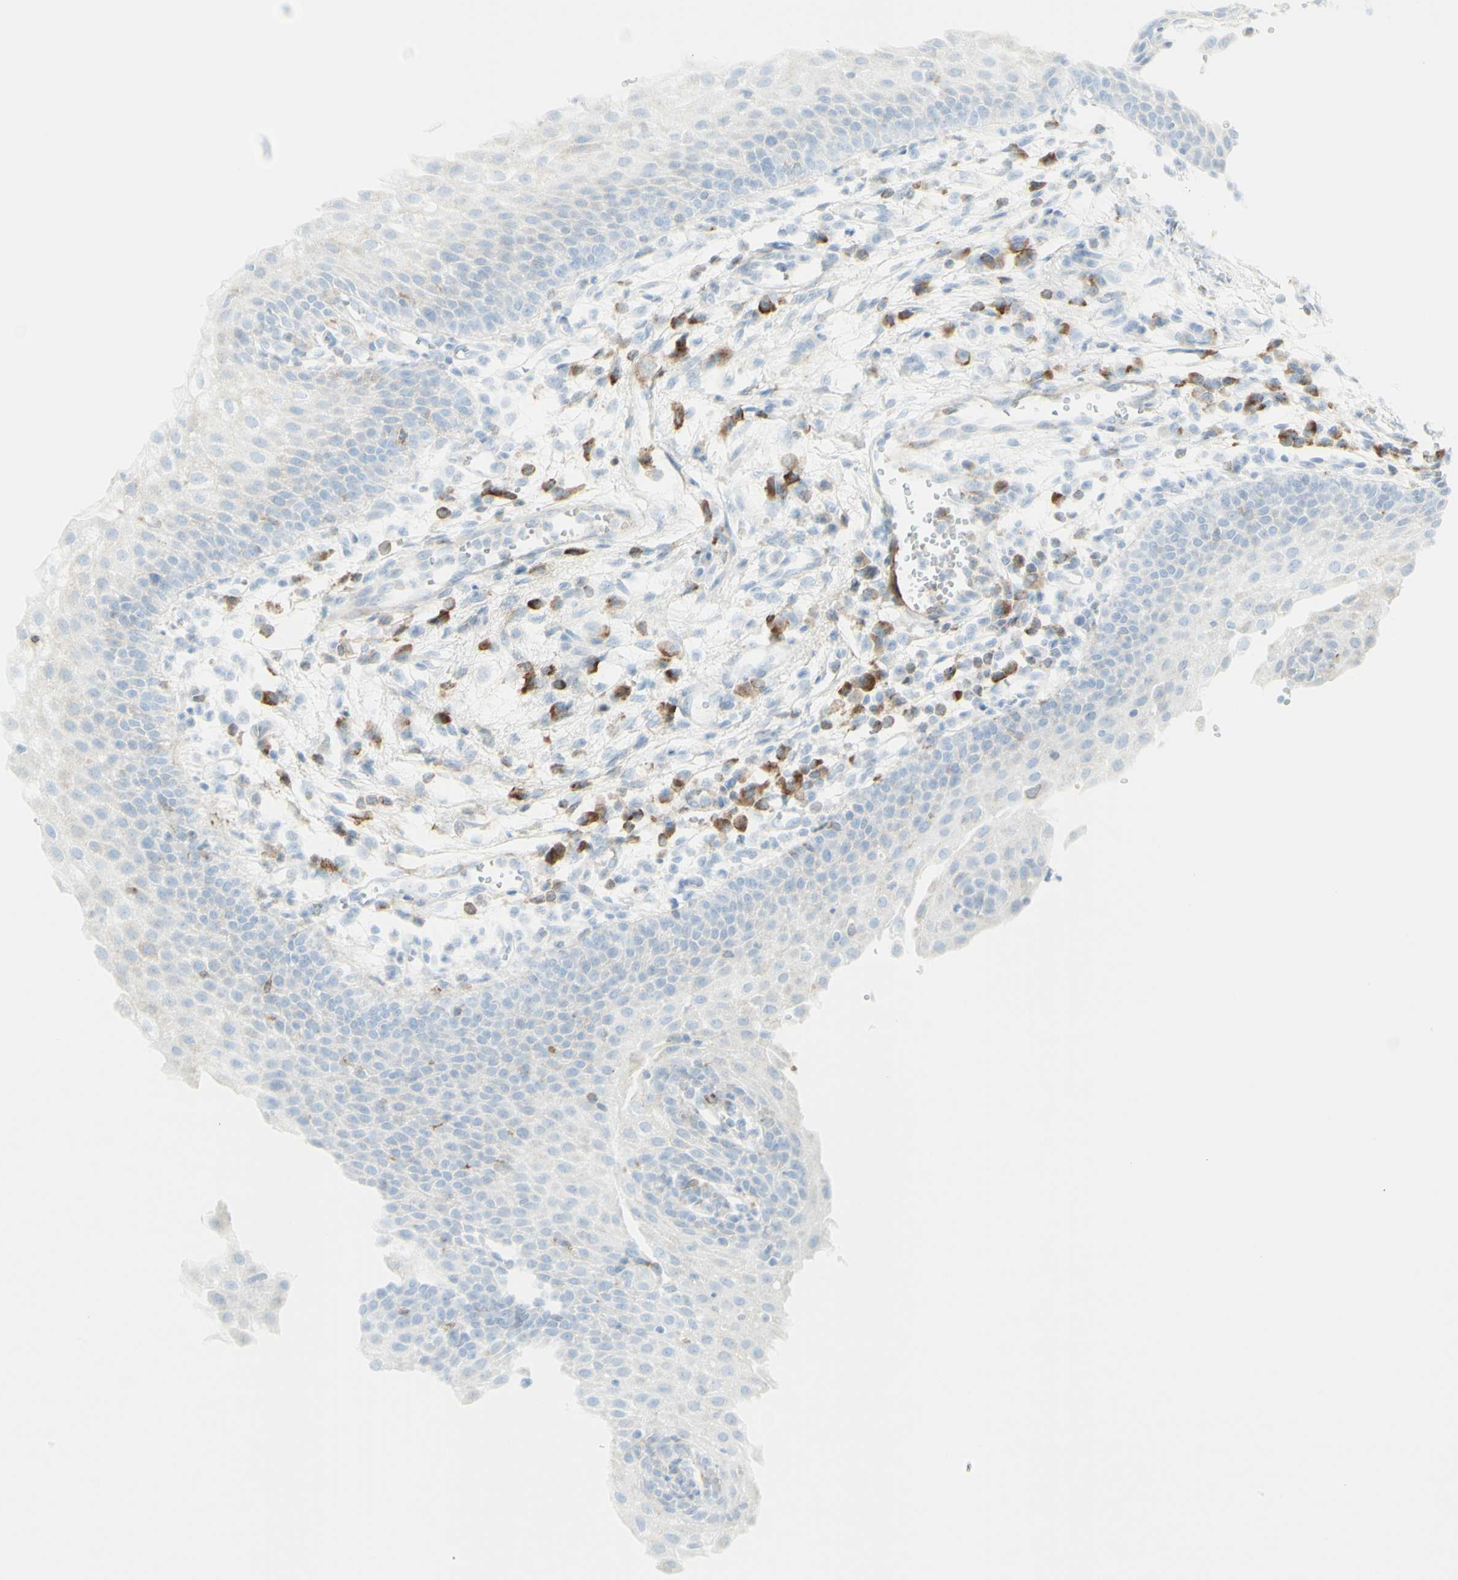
{"staining": {"intensity": "weak", "quantity": "25%-75%", "location": "cytoplasmic/membranous"}, "tissue": "urothelial cancer", "cell_type": "Tumor cells", "image_type": "cancer", "snomed": [{"axis": "morphology", "description": "Urothelial carcinoma, High grade"}, {"axis": "topography", "description": "Urinary bladder"}], "caption": "Immunohistochemical staining of urothelial cancer demonstrates low levels of weak cytoplasmic/membranous protein staining in about 25%-75% of tumor cells.", "gene": "MDK", "patient": {"sex": "female", "age": 85}}